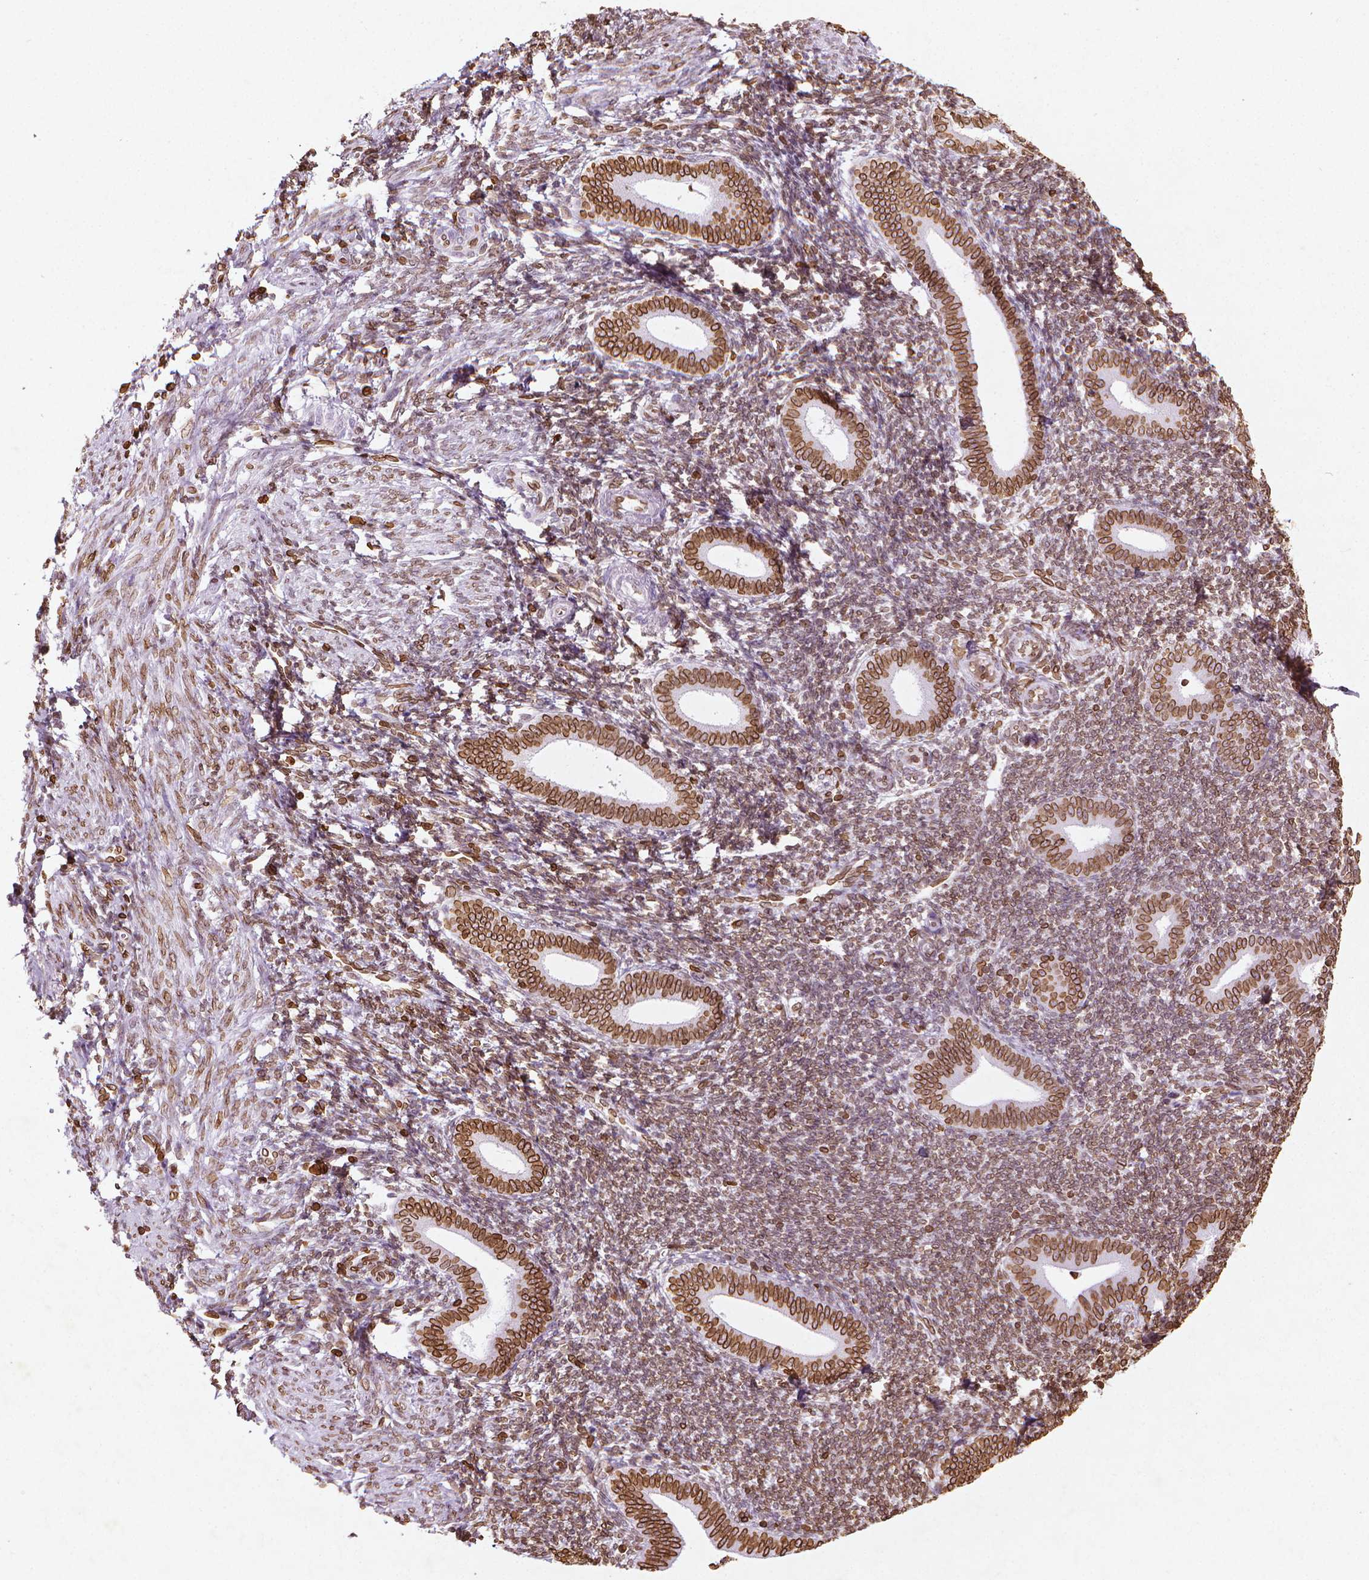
{"staining": {"intensity": "strong", "quantity": "25%-75%", "location": "cytoplasmic/membranous,nuclear"}, "tissue": "endometrium", "cell_type": "Cells in endometrial stroma", "image_type": "normal", "snomed": [{"axis": "morphology", "description": "Normal tissue, NOS"}, {"axis": "topography", "description": "Endometrium"}], "caption": "A high-resolution image shows immunohistochemistry staining of benign endometrium, which displays strong cytoplasmic/membranous,nuclear positivity in about 25%-75% of cells in endometrial stroma. (DAB = brown stain, brightfield microscopy at high magnification).", "gene": "LMNB1", "patient": {"sex": "female", "age": 25}}